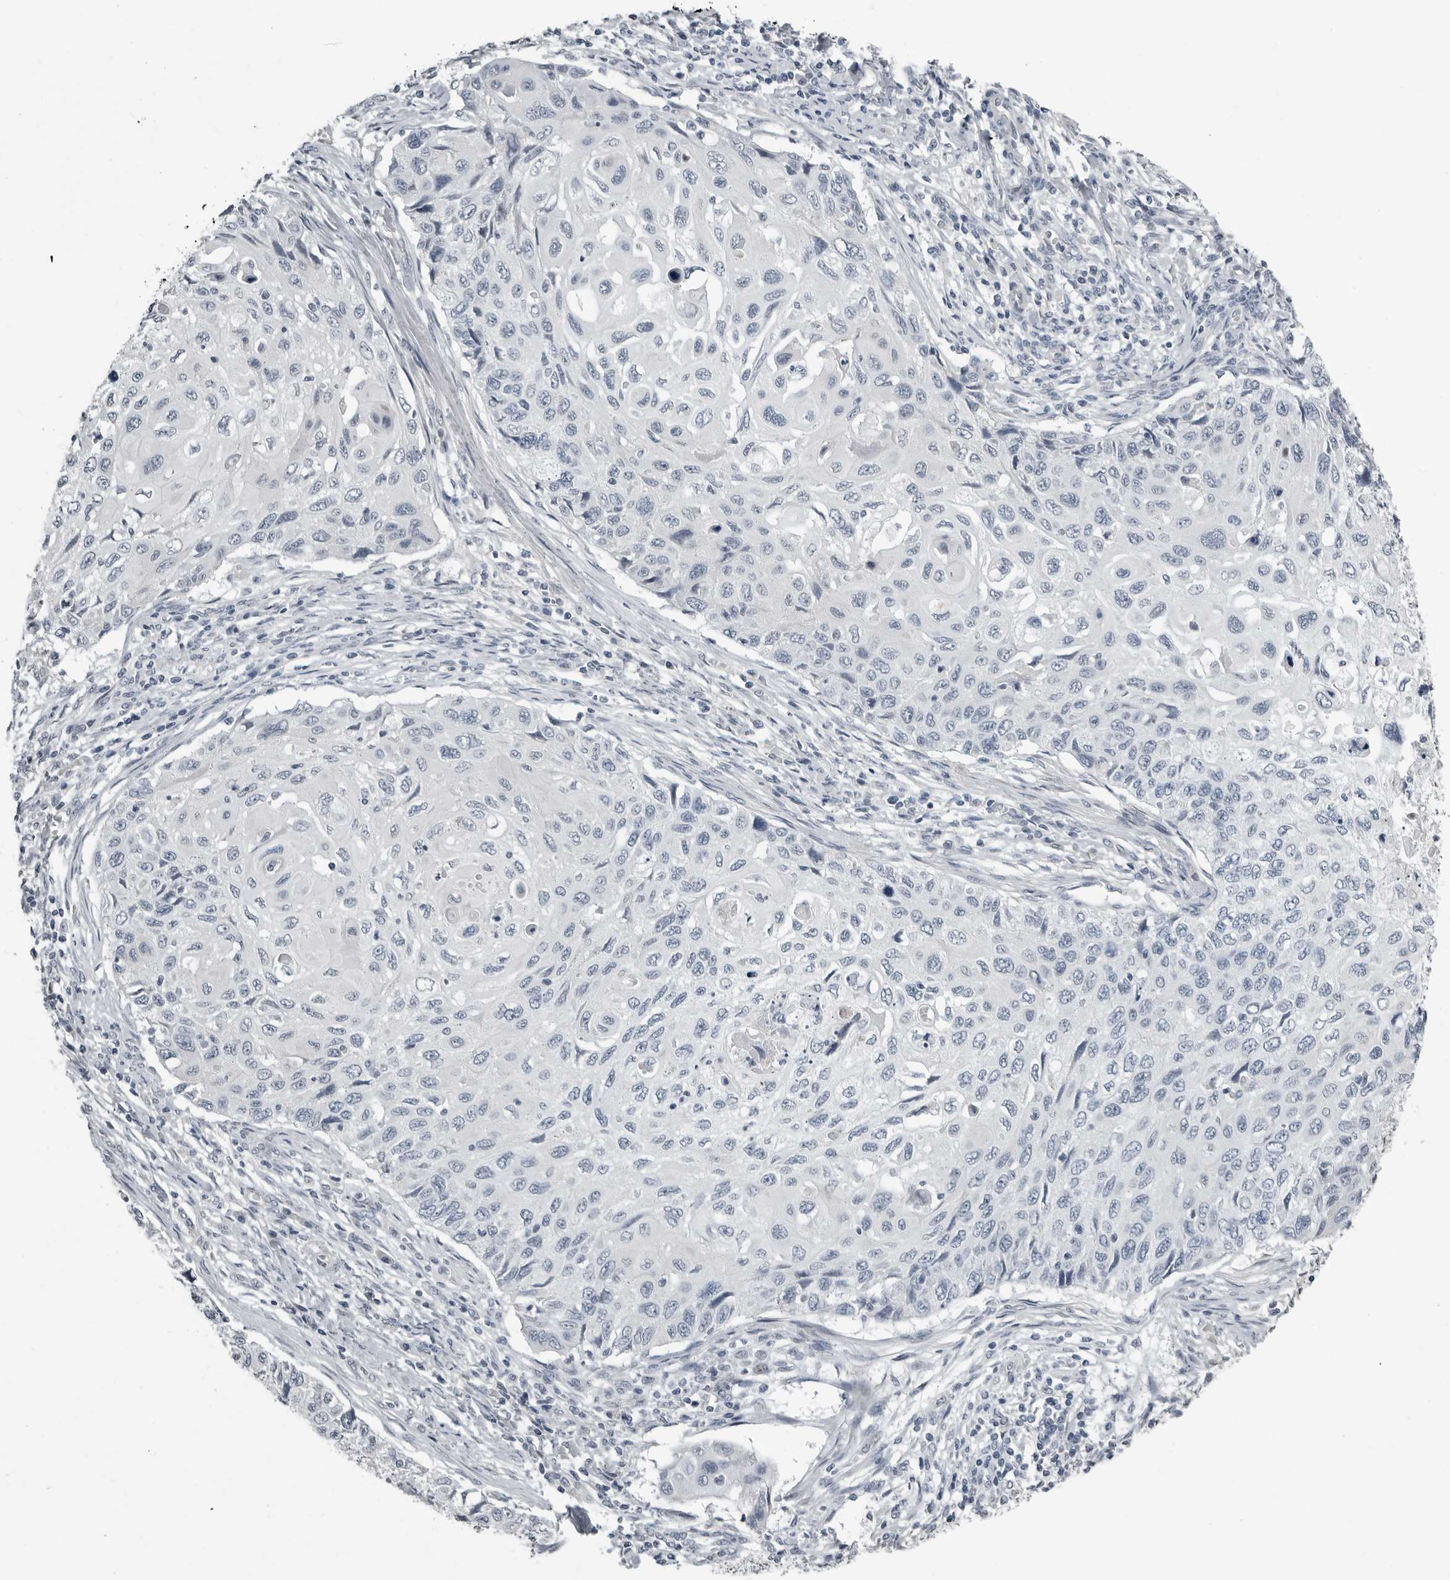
{"staining": {"intensity": "negative", "quantity": "none", "location": "none"}, "tissue": "cervical cancer", "cell_type": "Tumor cells", "image_type": "cancer", "snomed": [{"axis": "morphology", "description": "Squamous cell carcinoma, NOS"}, {"axis": "topography", "description": "Cervix"}], "caption": "High magnification brightfield microscopy of cervical cancer stained with DAB (brown) and counterstained with hematoxylin (blue): tumor cells show no significant staining. (Brightfield microscopy of DAB immunohistochemistry at high magnification).", "gene": "PRRX2", "patient": {"sex": "female", "age": 70}}